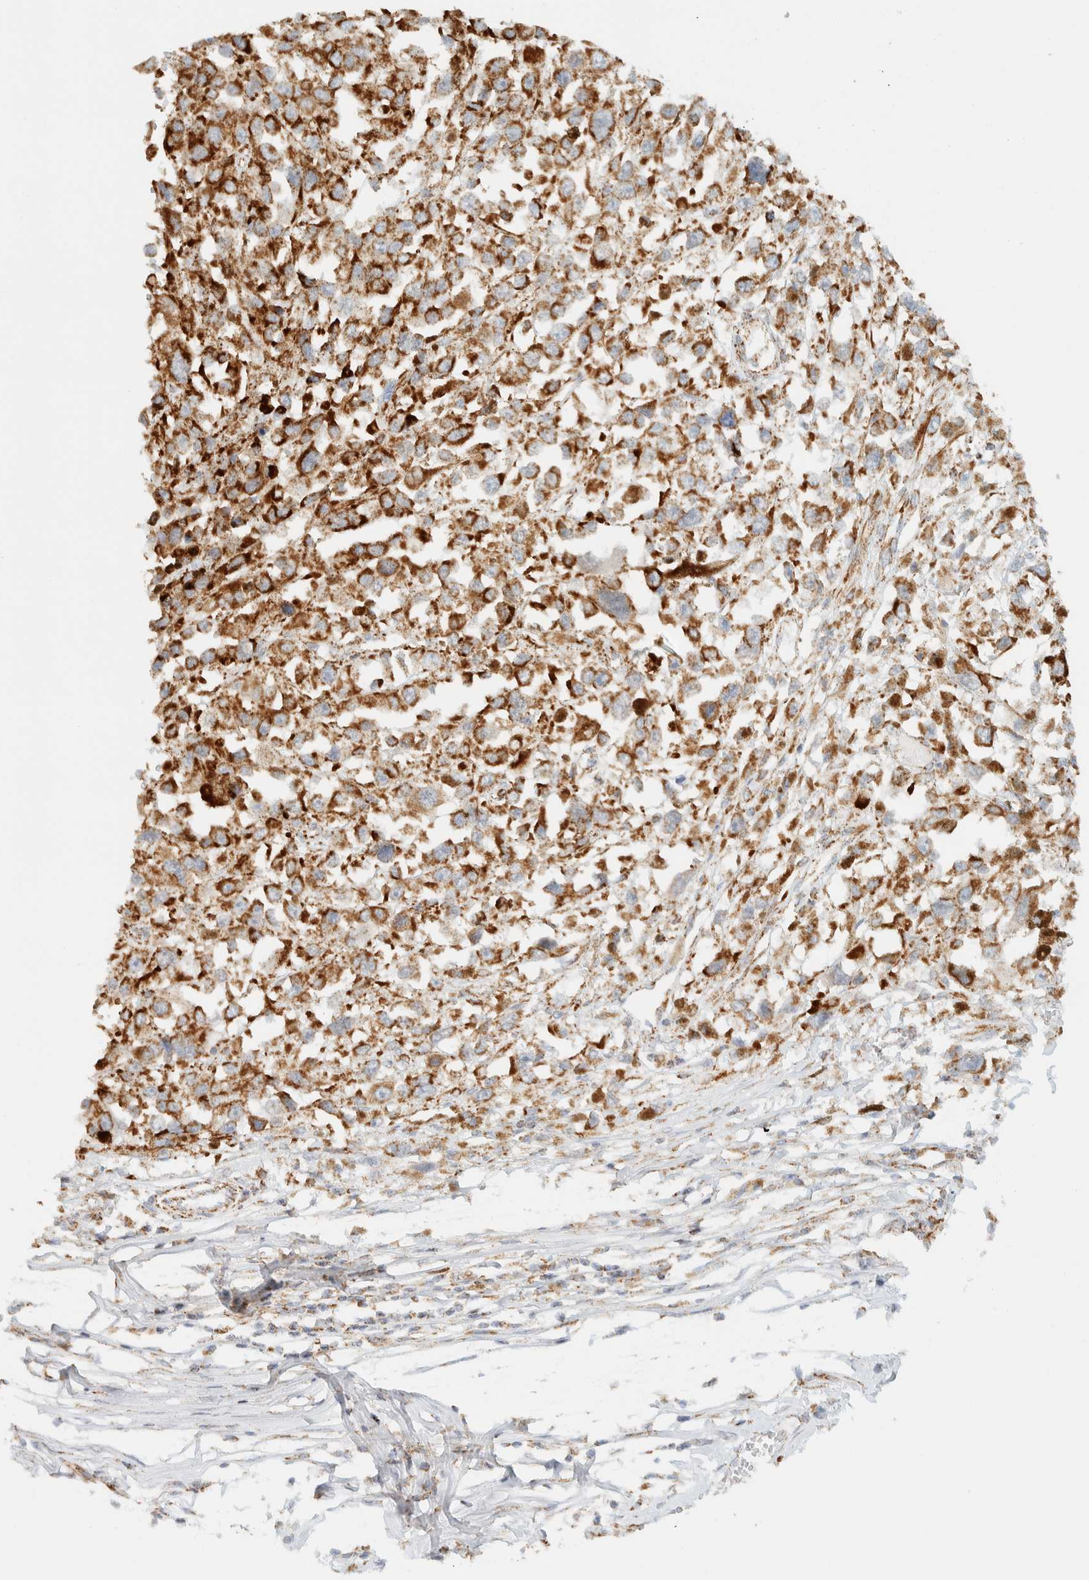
{"staining": {"intensity": "moderate", "quantity": ">75%", "location": "cytoplasmic/membranous"}, "tissue": "melanoma", "cell_type": "Tumor cells", "image_type": "cancer", "snomed": [{"axis": "morphology", "description": "Malignant melanoma, Metastatic site"}, {"axis": "topography", "description": "Lymph node"}], "caption": "Tumor cells display medium levels of moderate cytoplasmic/membranous staining in approximately >75% of cells in human malignant melanoma (metastatic site).", "gene": "KIFAP3", "patient": {"sex": "male", "age": 59}}